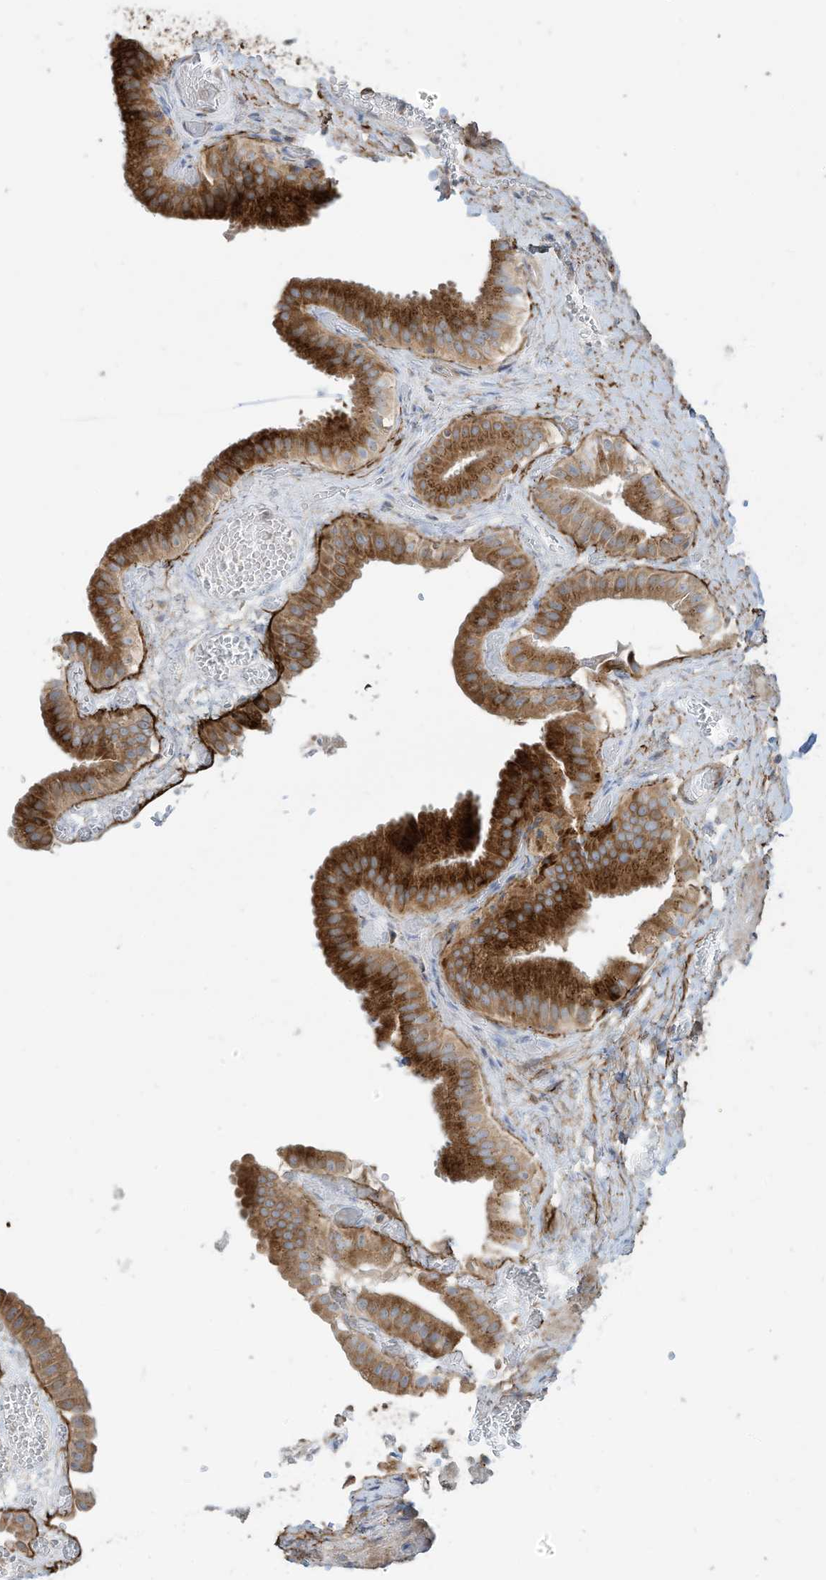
{"staining": {"intensity": "strong", "quantity": "25%-75%", "location": "cytoplasmic/membranous"}, "tissue": "gallbladder", "cell_type": "Glandular cells", "image_type": "normal", "snomed": [{"axis": "morphology", "description": "Normal tissue, NOS"}, {"axis": "topography", "description": "Gallbladder"}], "caption": "Gallbladder stained with IHC reveals strong cytoplasmic/membranous positivity in about 25%-75% of glandular cells.", "gene": "TRNAU1AP", "patient": {"sex": "female", "age": 64}}